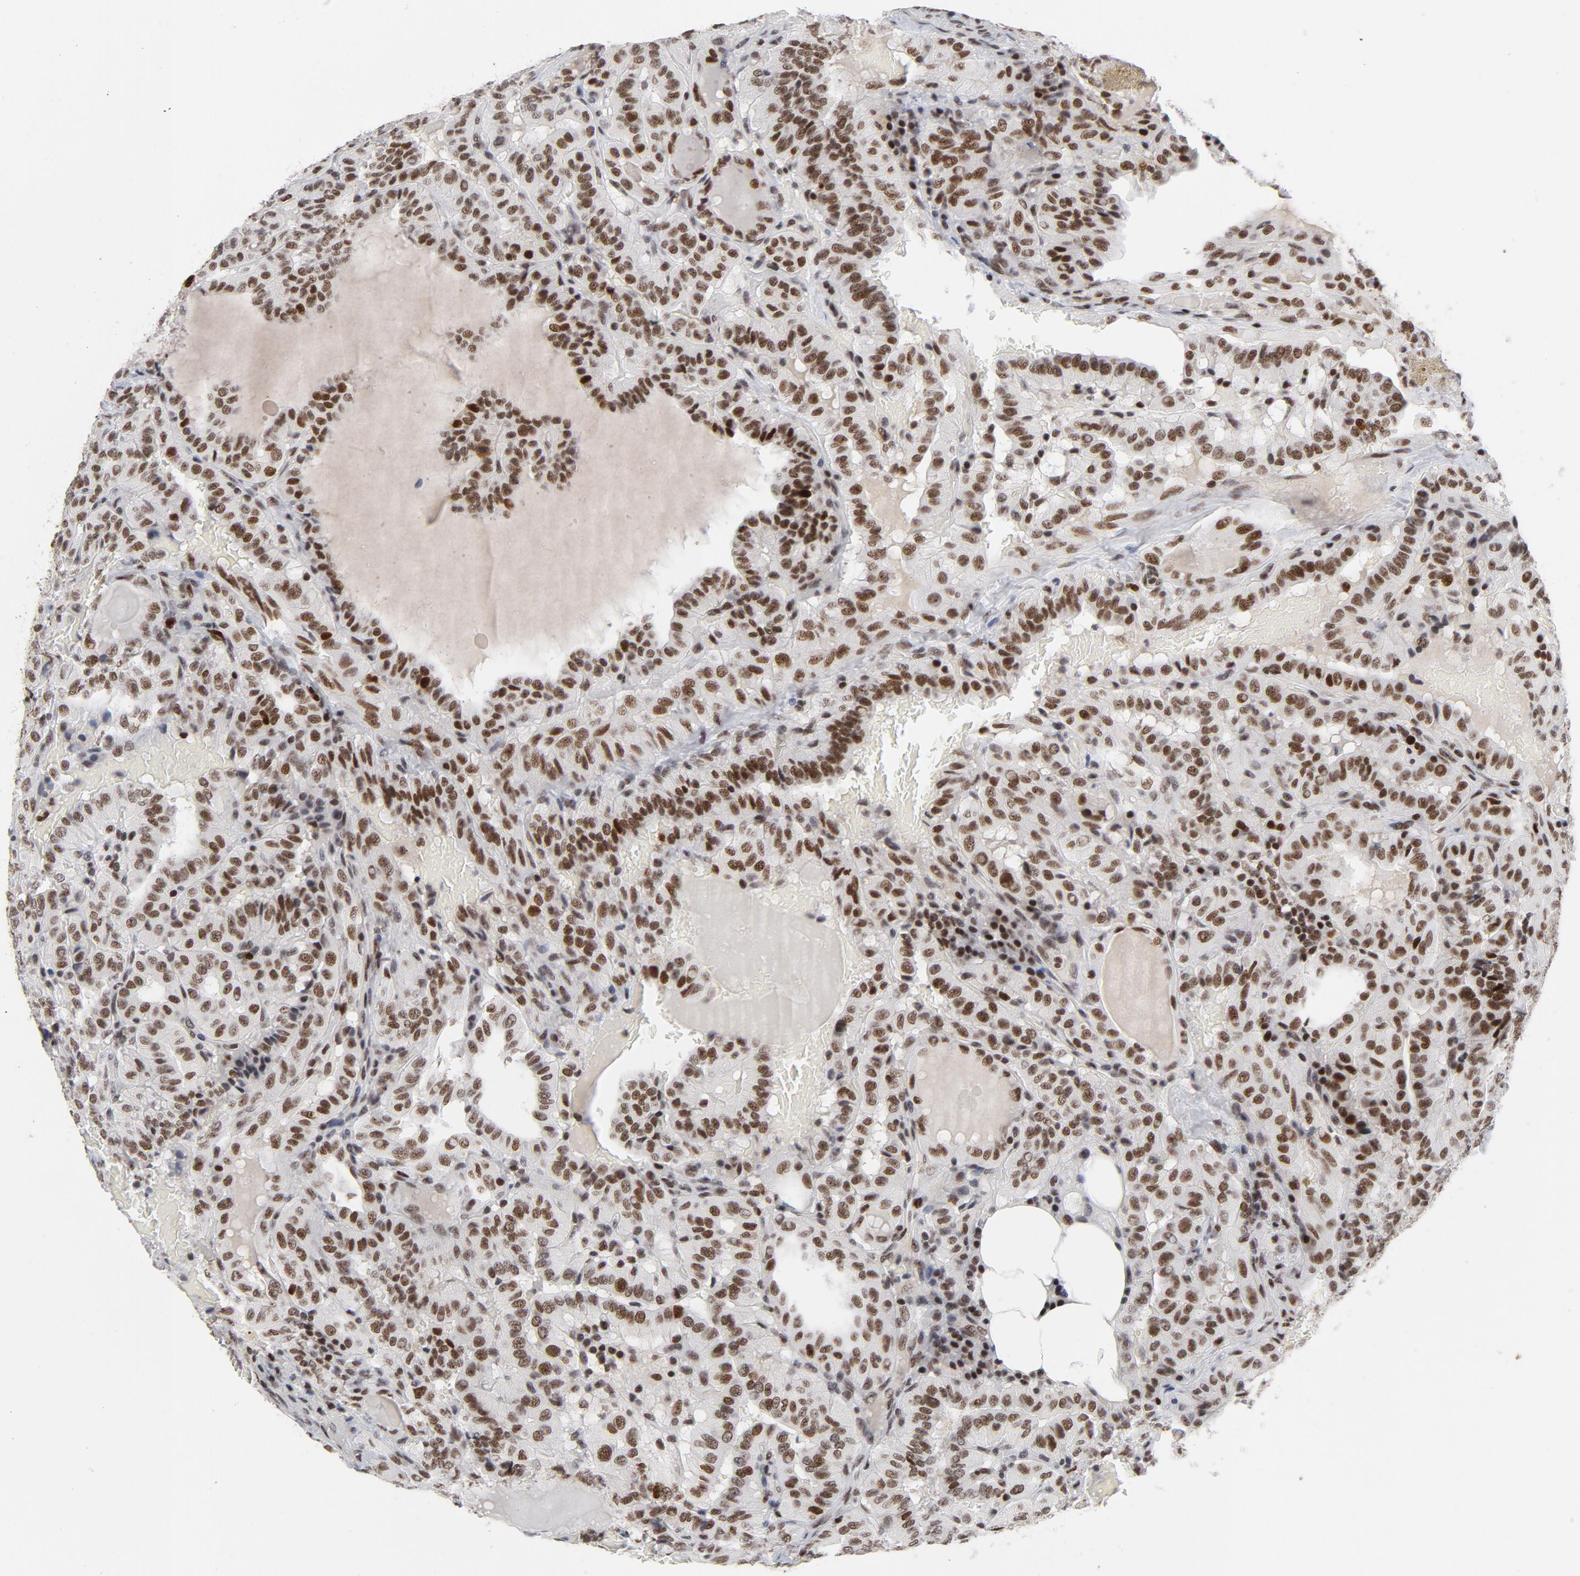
{"staining": {"intensity": "moderate", "quantity": ">75%", "location": "nuclear"}, "tissue": "thyroid cancer", "cell_type": "Tumor cells", "image_type": "cancer", "snomed": [{"axis": "morphology", "description": "Papillary adenocarcinoma, NOS"}, {"axis": "topography", "description": "Thyroid gland"}], "caption": "Thyroid cancer (papillary adenocarcinoma) stained for a protein (brown) shows moderate nuclear positive positivity in about >75% of tumor cells.", "gene": "RFC4", "patient": {"sex": "male", "age": 77}}